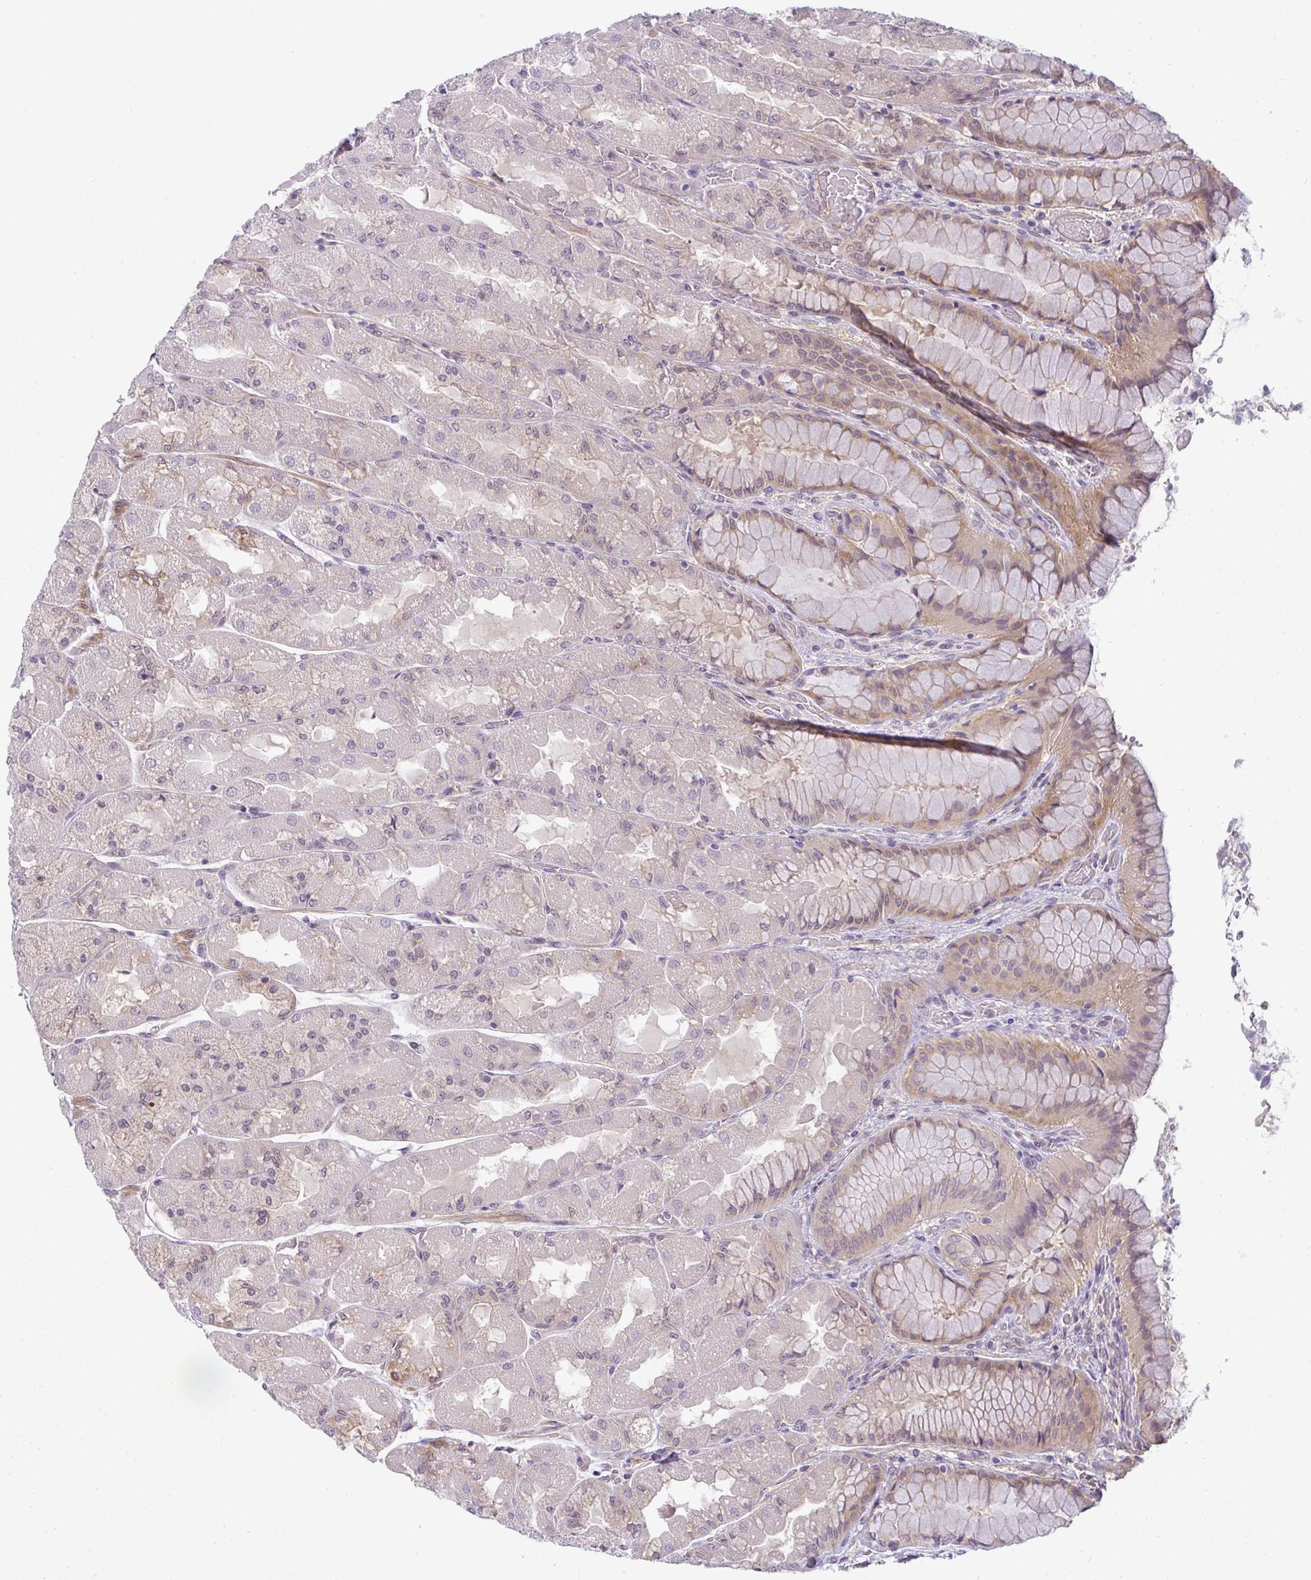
{"staining": {"intensity": "moderate", "quantity": "25%-75%", "location": "cytoplasmic/membranous"}, "tissue": "stomach", "cell_type": "Glandular cells", "image_type": "normal", "snomed": [{"axis": "morphology", "description": "Normal tissue, NOS"}, {"axis": "topography", "description": "Stomach"}], "caption": "This is a micrograph of immunohistochemistry staining of unremarkable stomach, which shows moderate positivity in the cytoplasmic/membranous of glandular cells.", "gene": "DZIP1", "patient": {"sex": "female", "age": 61}}